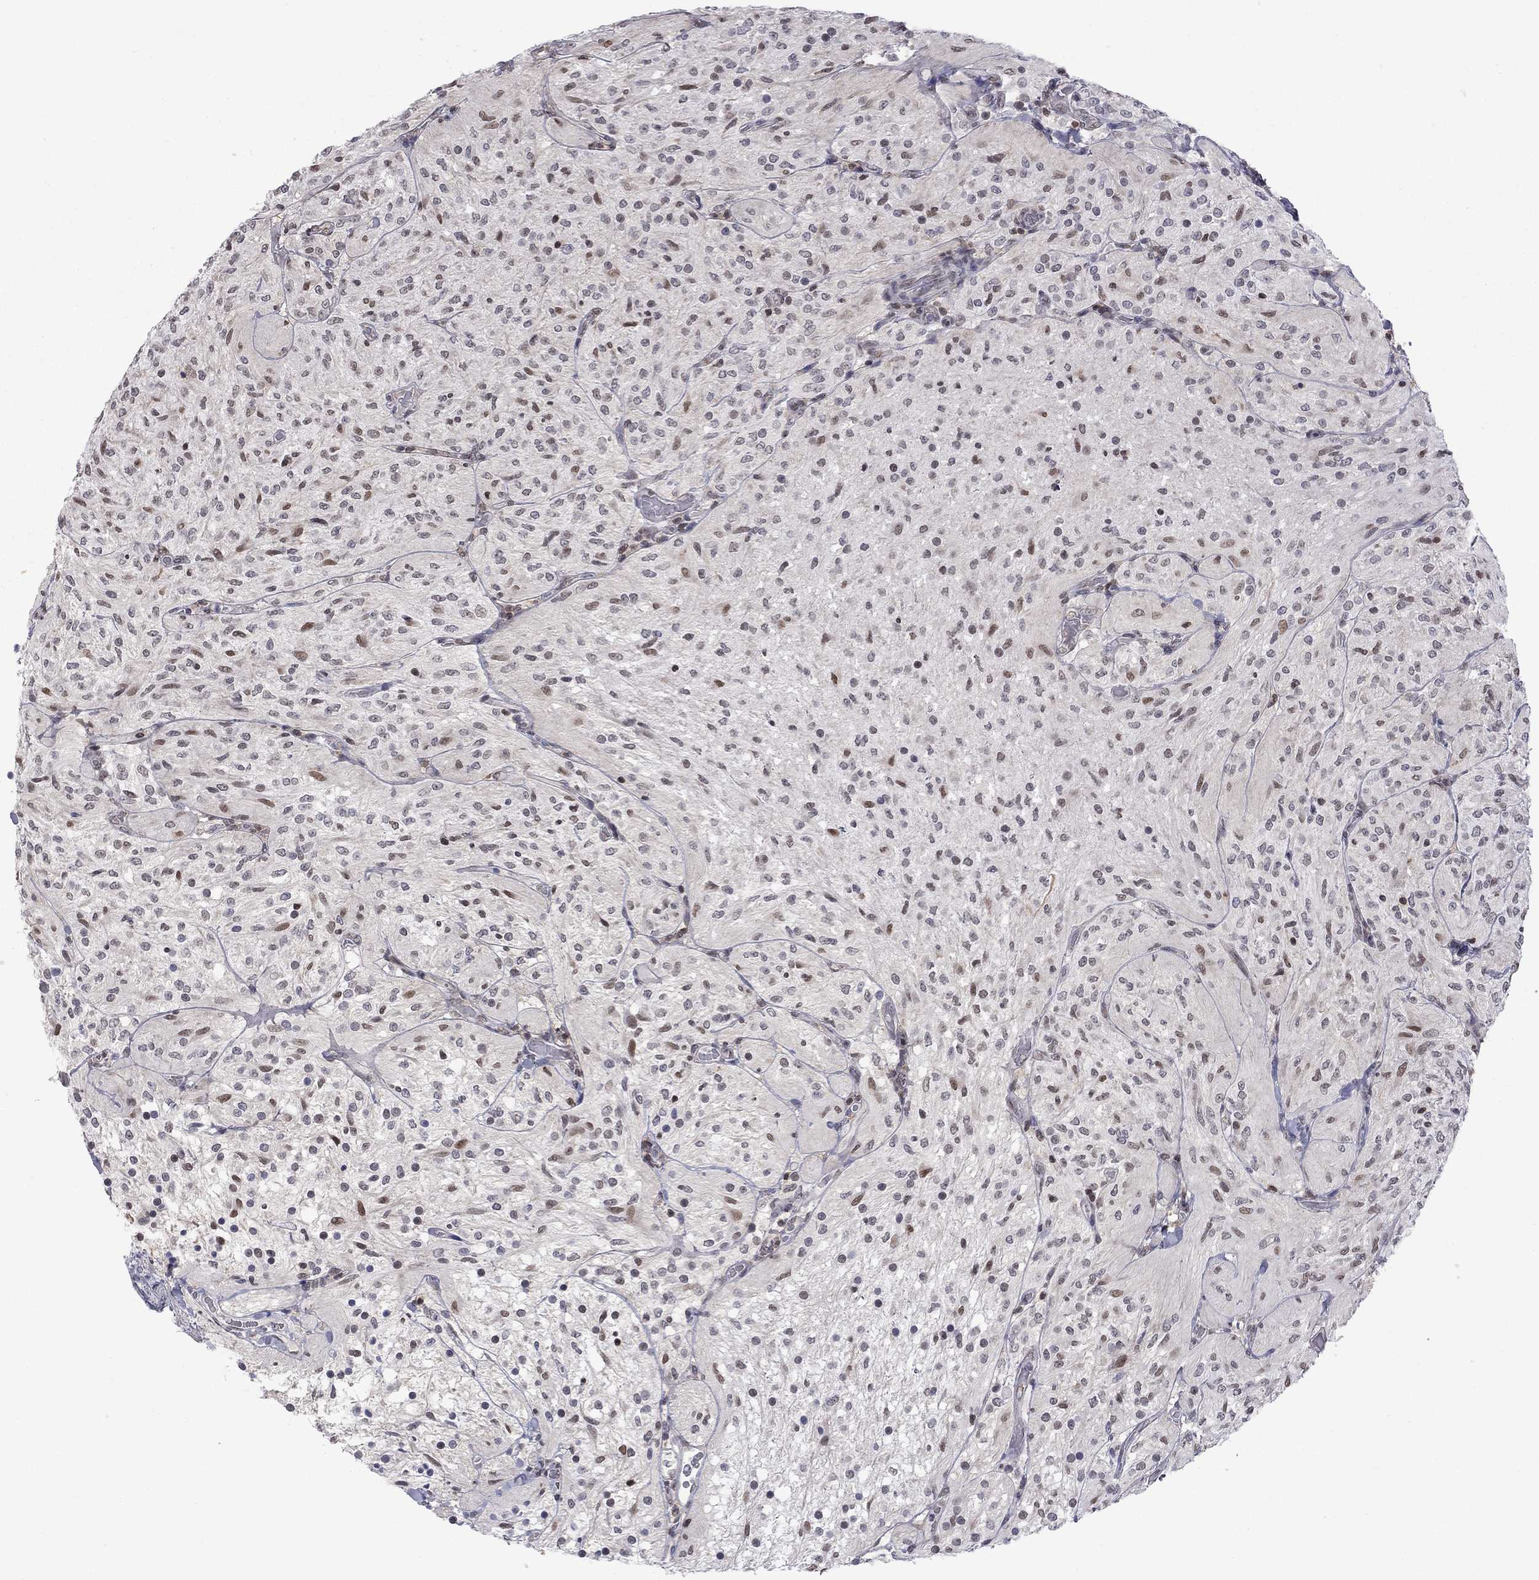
{"staining": {"intensity": "moderate", "quantity": "<25%", "location": "nuclear"}, "tissue": "glioma", "cell_type": "Tumor cells", "image_type": "cancer", "snomed": [{"axis": "morphology", "description": "Glioma, malignant, Low grade"}, {"axis": "topography", "description": "Brain"}], "caption": "High-power microscopy captured an immunohistochemistry (IHC) histopathology image of glioma, revealing moderate nuclear expression in approximately <25% of tumor cells.", "gene": "RFWD3", "patient": {"sex": "male", "age": 3}}